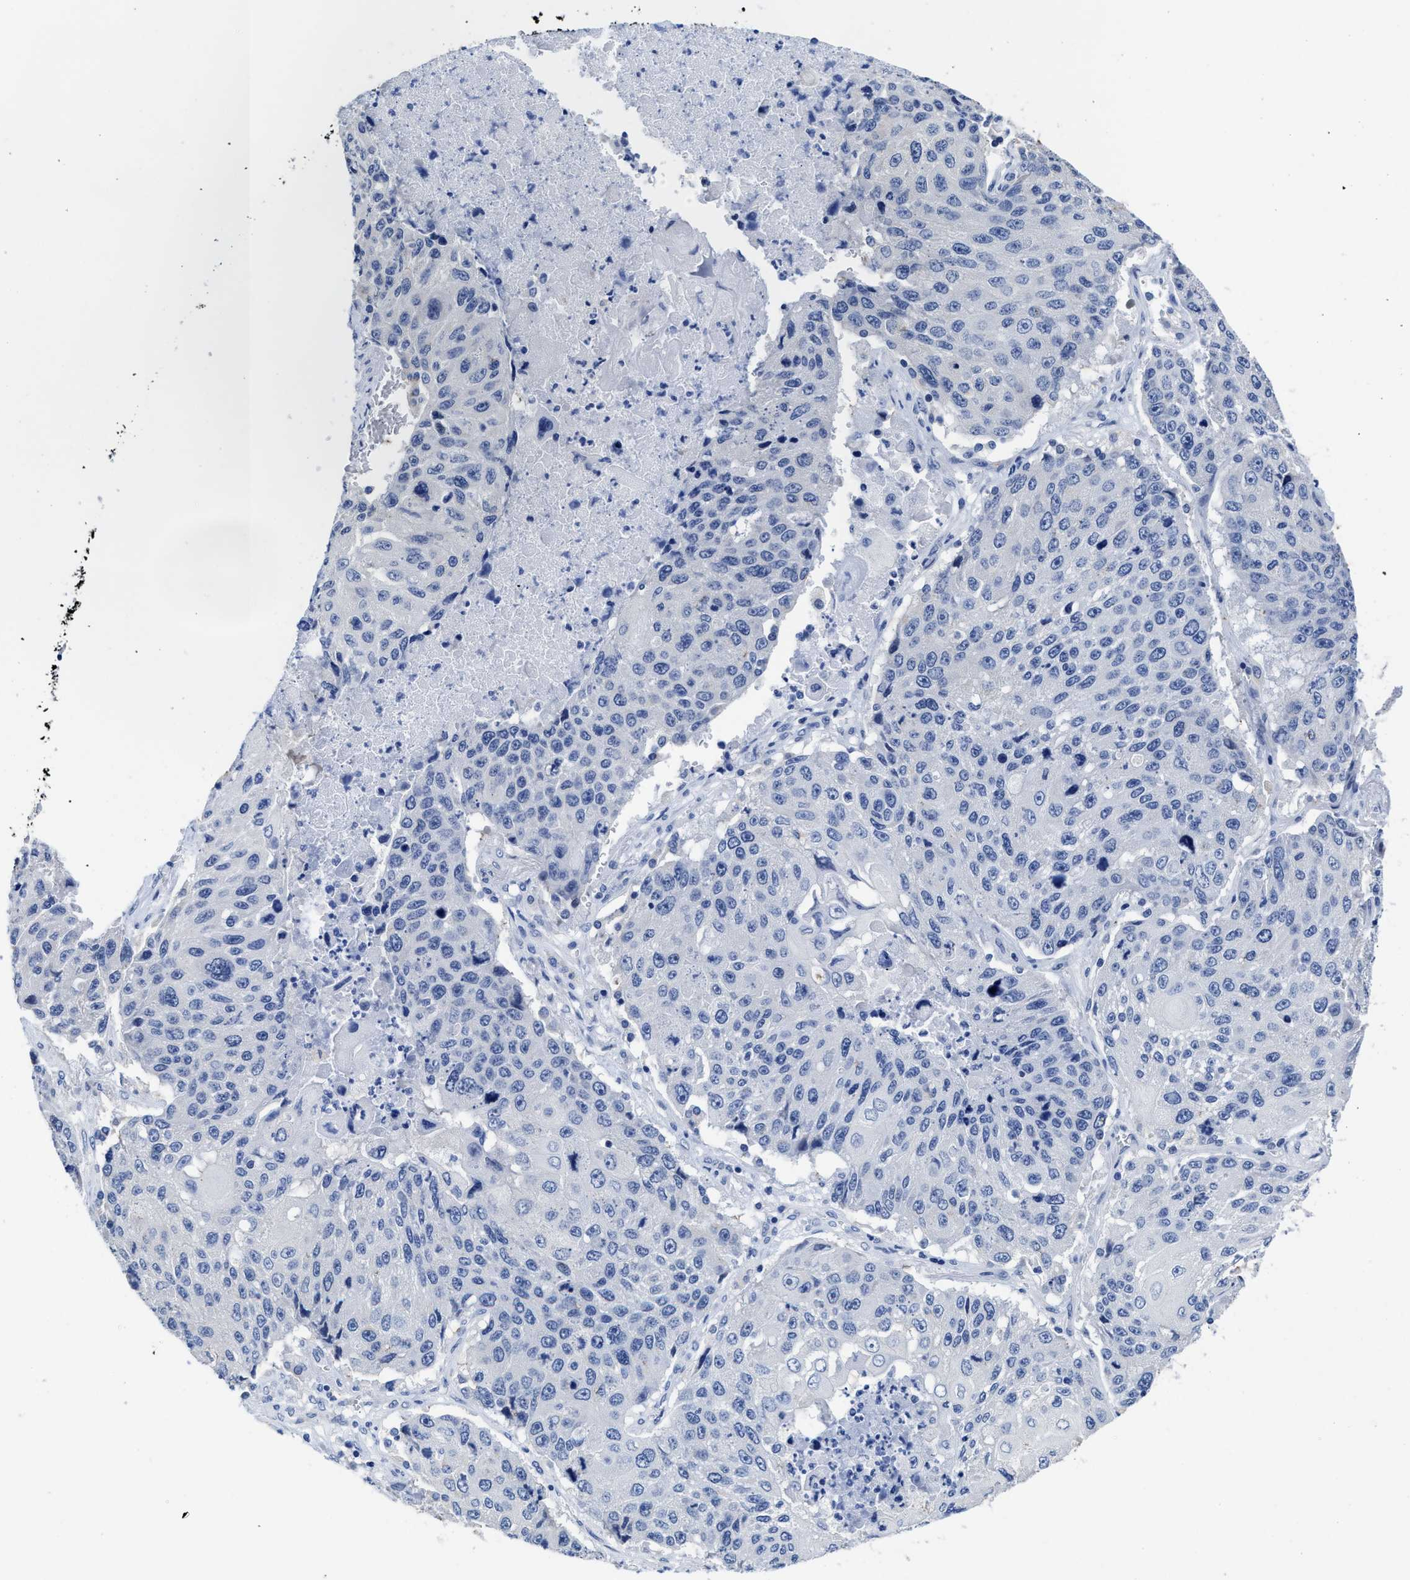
{"staining": {"intensity": "negative", "quantity": "none", "location": "none"}, "tissue": "lung cancer", "cell_type": "Tumor cells", "image_type": "cancer", "snomed": [{"axis": "morphology", "description": "Squamous cell carcinoma, NOS"}, {"axis": "topography", "description": "Lung"}], "caption": "This histopathology image is of squamous cell carcinoma (lung) stained with IHC to label a protein in brown with the nuclei are counter-stained blue. There is no positivity in tumor cells.", "gene": "HOOK1", "patient": {"sex": "male", "age": 61}}